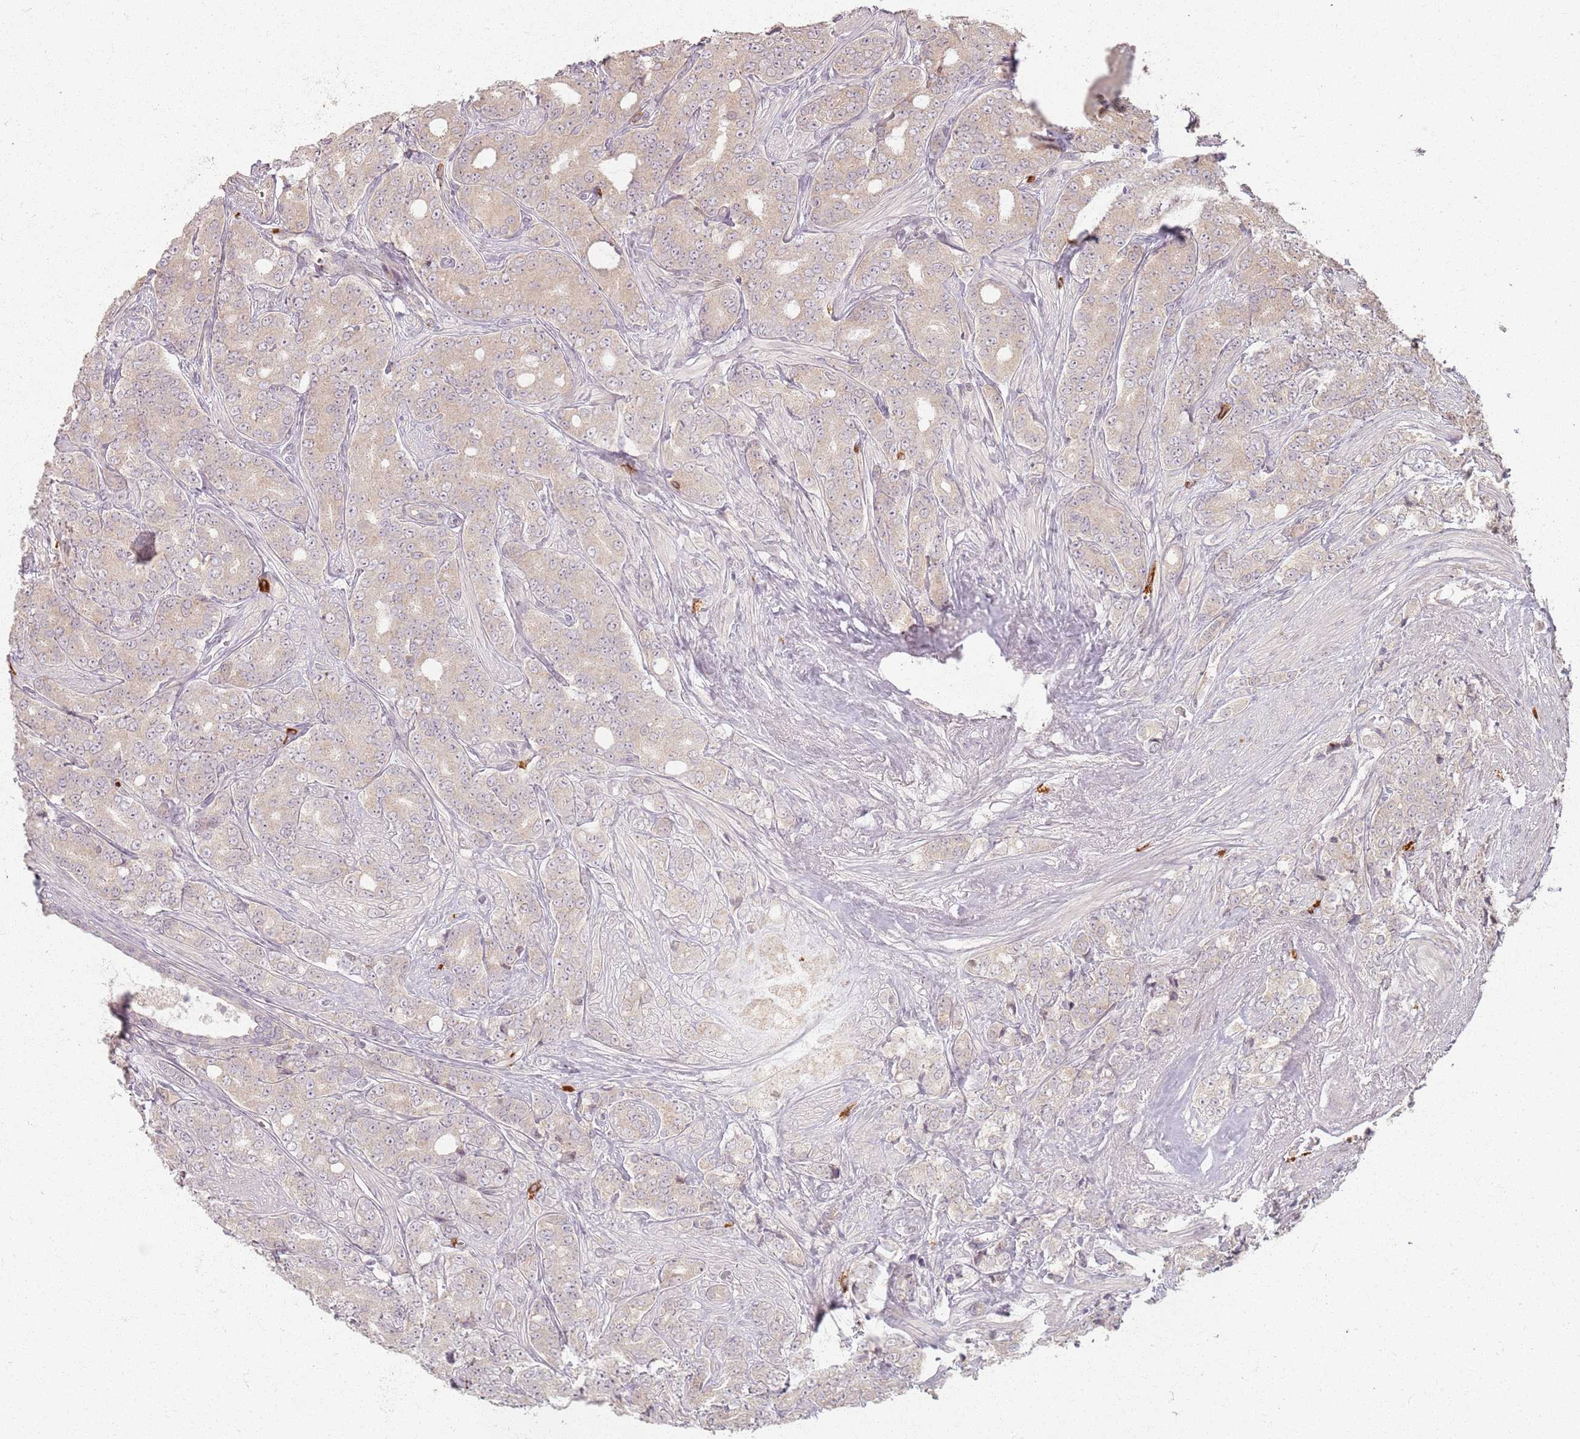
{"staining": {"intensity": "weak", "quantity": ">75%", "location": "cytoplasmic/membranous"}, "tissue": "prostate cancer", "cell_type": "Tumor cells", "image_type": "cancer", "snomed": [{"axis": "morphology", "description": "Adenocarcinoma, High grade"}, {"axis": "topography", "description": "Prostate"}], "caption": "Tumor cells show low levels of weak cytoplasmic/membranous positivity in about >75% of cells in human prostate adenocarcinoma (high-grade). (IHC, brightfield microscopy, high magnification).", "gene": "CCDC168", "patient": {"sex": "male", "age": 62}}